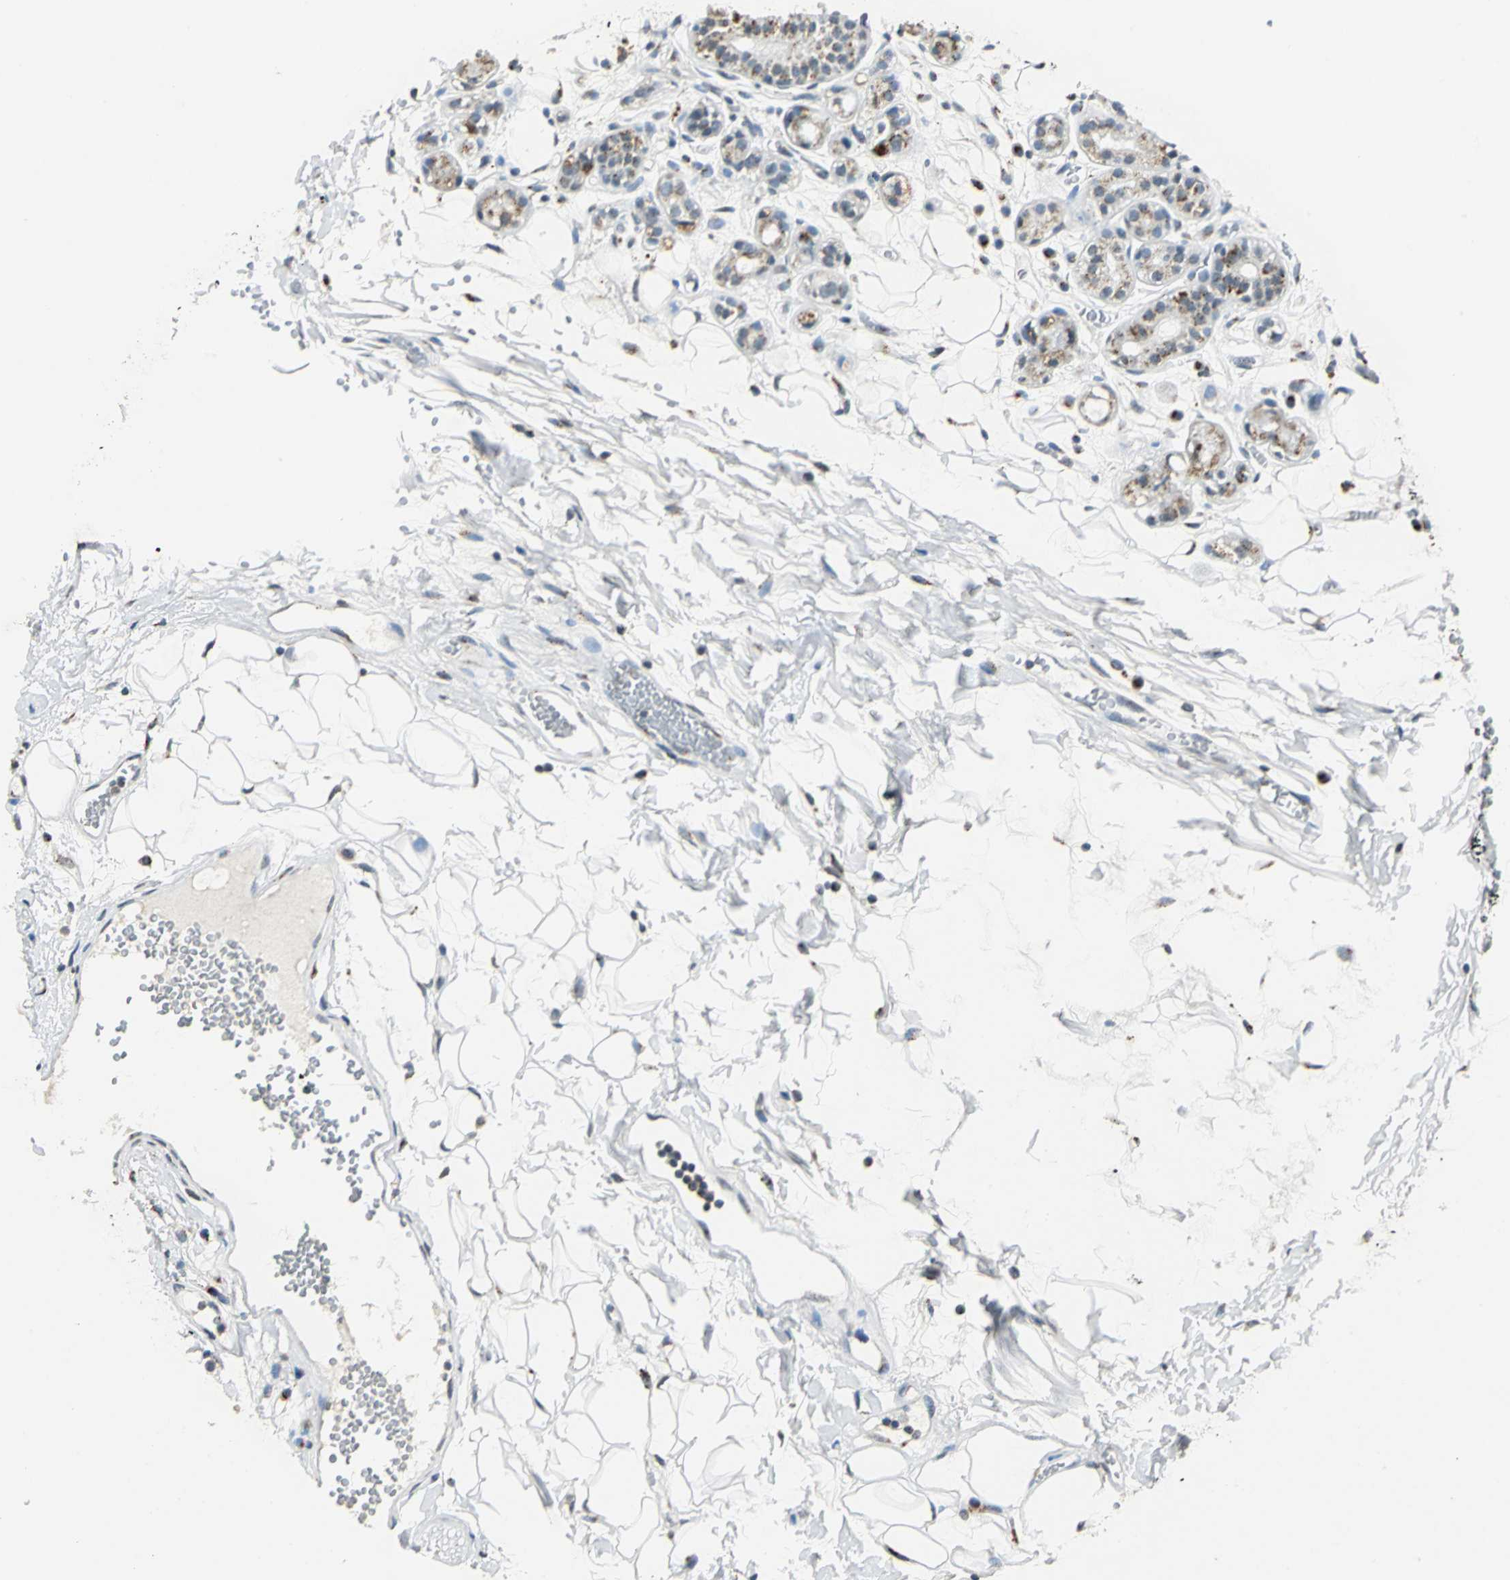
{"staining": {"intensity": "weak", "quantity": "25%-75%", "location": "cytoplasmic/membranous"}, "tissue": "adipose tissue", "cell_type": "Adipocytes", "image_type": "normal", "snomed": [{"axis": "morphology", "description": "Normal tissue, NOS"}, {"axis": "morphology", "description": "Inflammation, NOS"}, {"axis": "topography", "description": "Vascular tissue"}, {"axis": "topography", "description": "Salivary gland"}], "caption": "IHC (DAB (3,3'-diaminobenzidine)) staining of unremarkable adipose tissue exhibits weak cytoplasmic/membranous protein positivity in about 25%-75% of adipocytes. Using DAB (3,3'-diaminobenzidine) (brown) and hematoxylin (blue) stains, captured at high magnification using brightfield microscopy.", "gene": "TMEM115", "patient": {"sex": "female", "age": 75}}